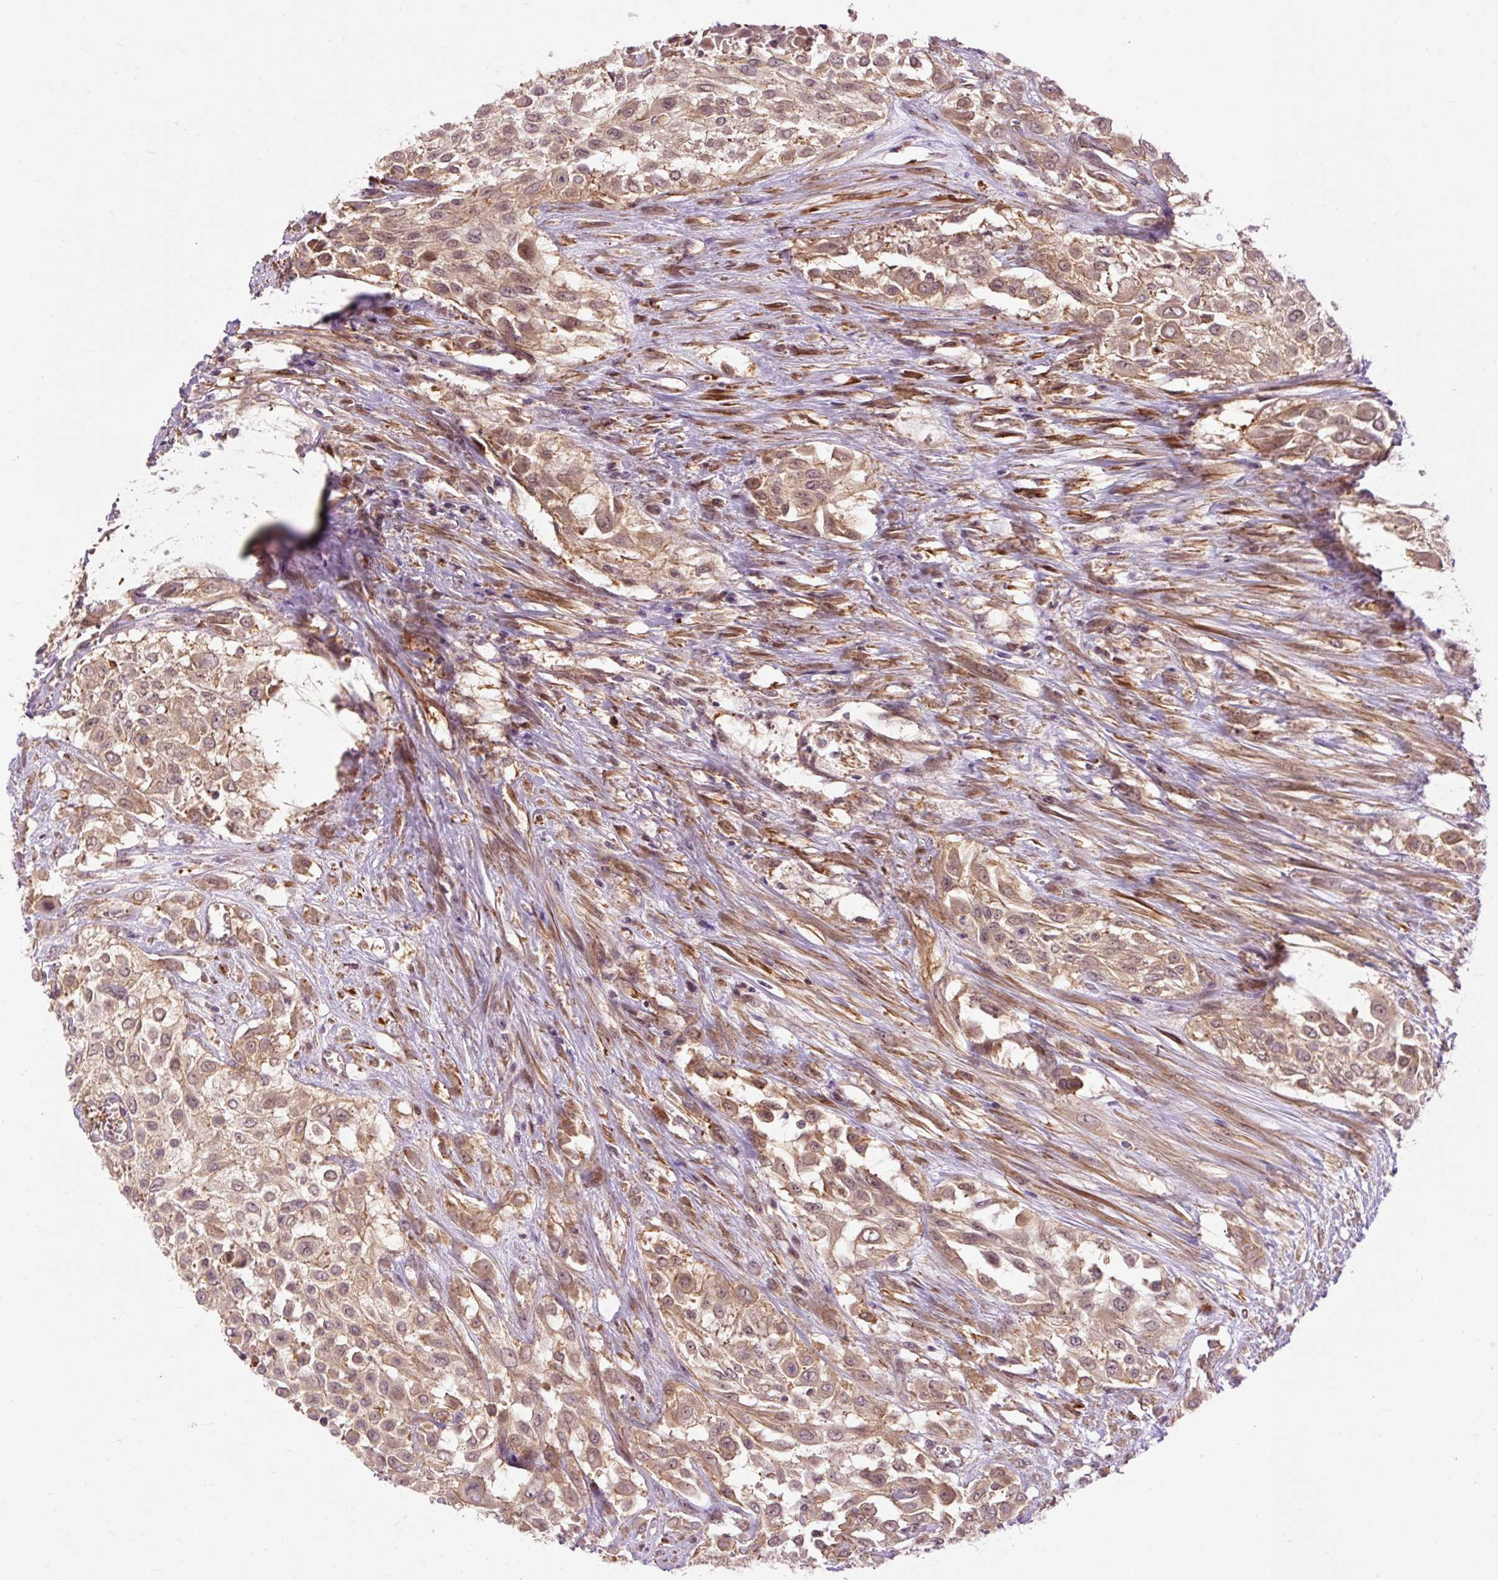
{"staining": {"intensity": "moderate", "quantity": ">75%", "location": "cytoplasmic/membranous"}, "tissue": "urothelial cancer", "cell_type": "Tumor cells", "image_type": "cancer", "snomed": [{"axis": "morphology", "description": "Urothelial carcinoma, High grade"}, {"axis": "topography", "description": "Urinary bladder"}], "caption": "Urothelial cancer was stained to show a protein in brown. There is medium levels of moderate cytoplasmic/membranous expression in about >75% of tumor cells.", "gene": "RIPOR3", "patient": {"sex": "male", "age": 57}}